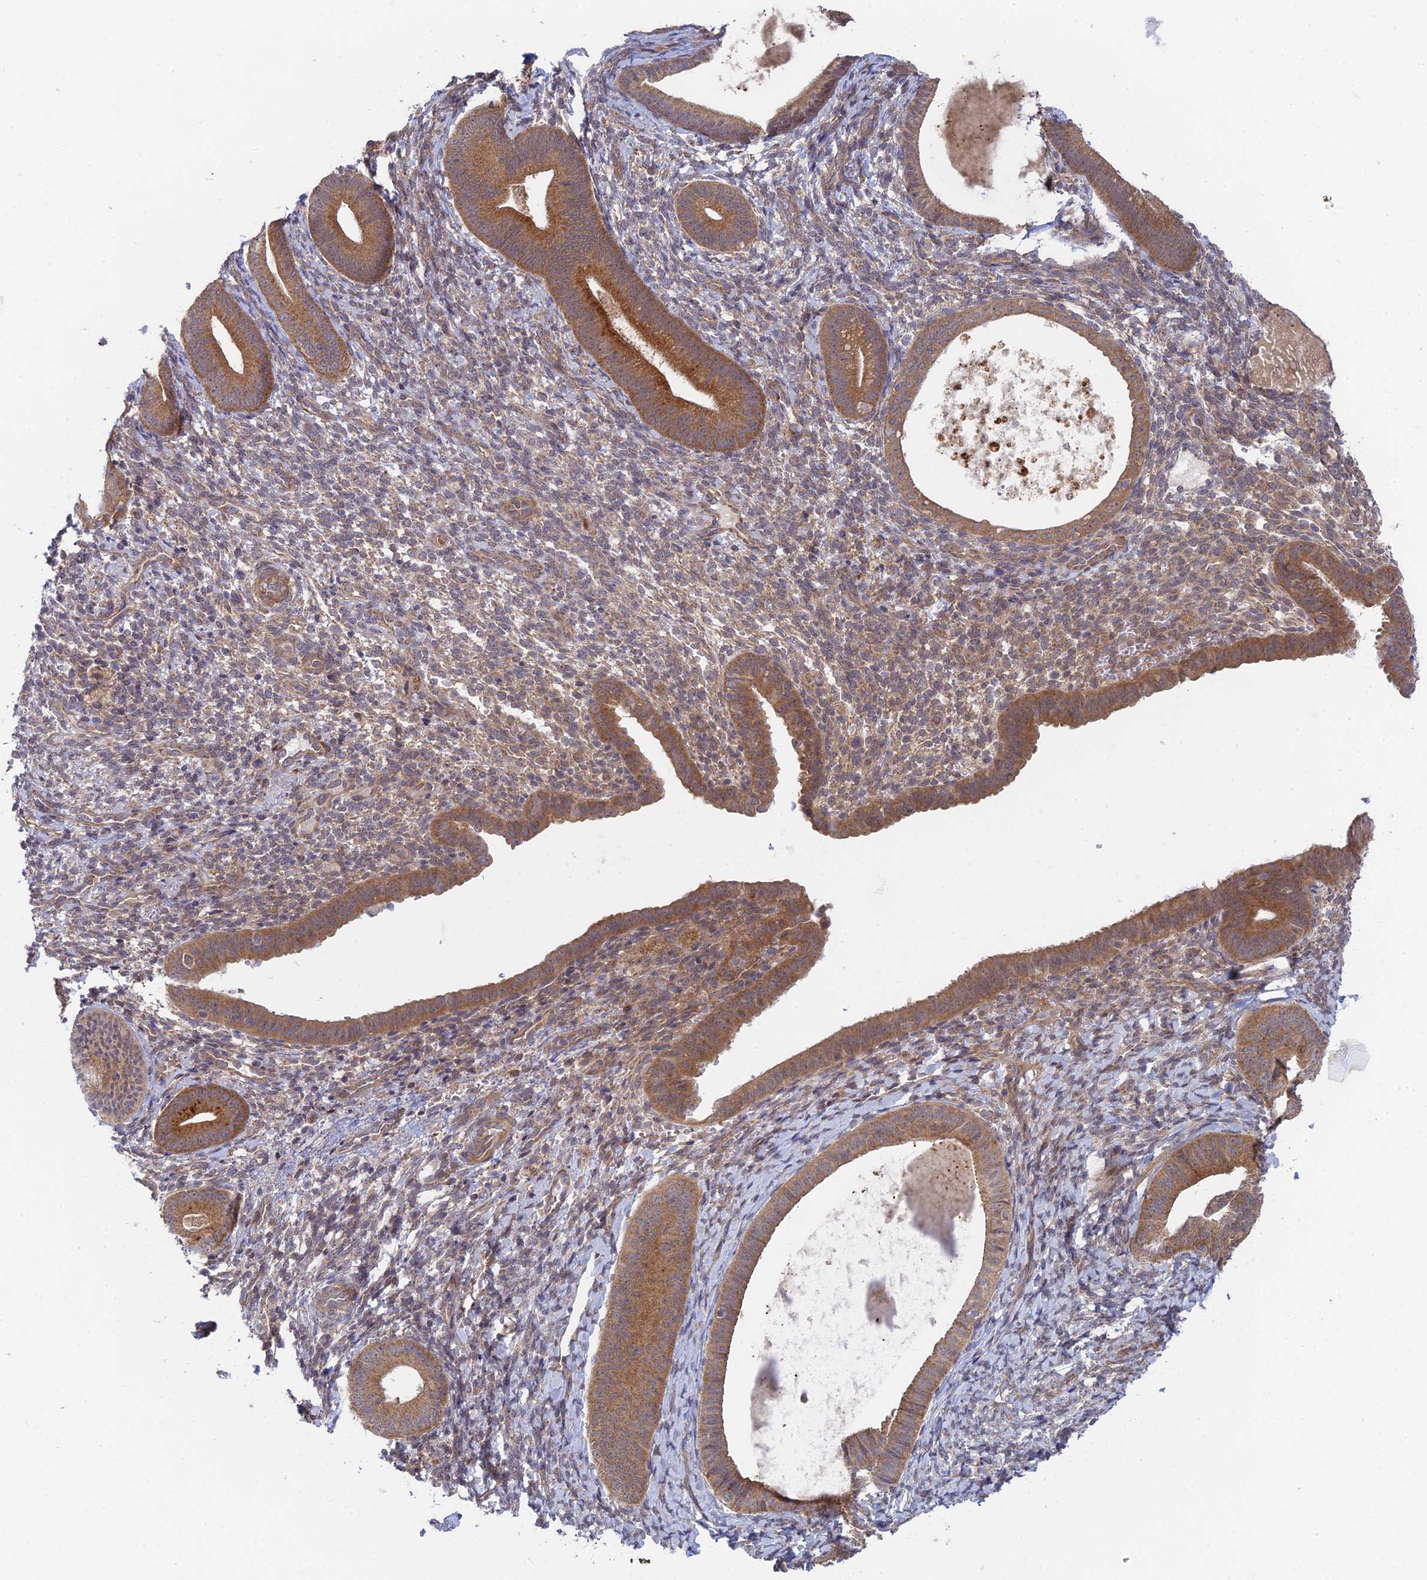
{"staining": {"intensity": "weak", "quantity": "25%-75%", "location": "cytoplasmic/membranous"}, "tissue": "endometrium", "cell_type": "Cells in endometrial stroma", "image_type": "normal", "snomed": [{"axis": "morphology", "description": "Normal tissue, NOS"}, {"axis": "topography", "description": "Endometrium"}], "caption": "Human endometrium stained for a protein (brown) demonstrates weak cytoplasmic/membranous positive staining in about 25%-75% of cells in endometrial stroma.", "gene": "INCA1", "patient": {"sex": "female", "age": 65}}